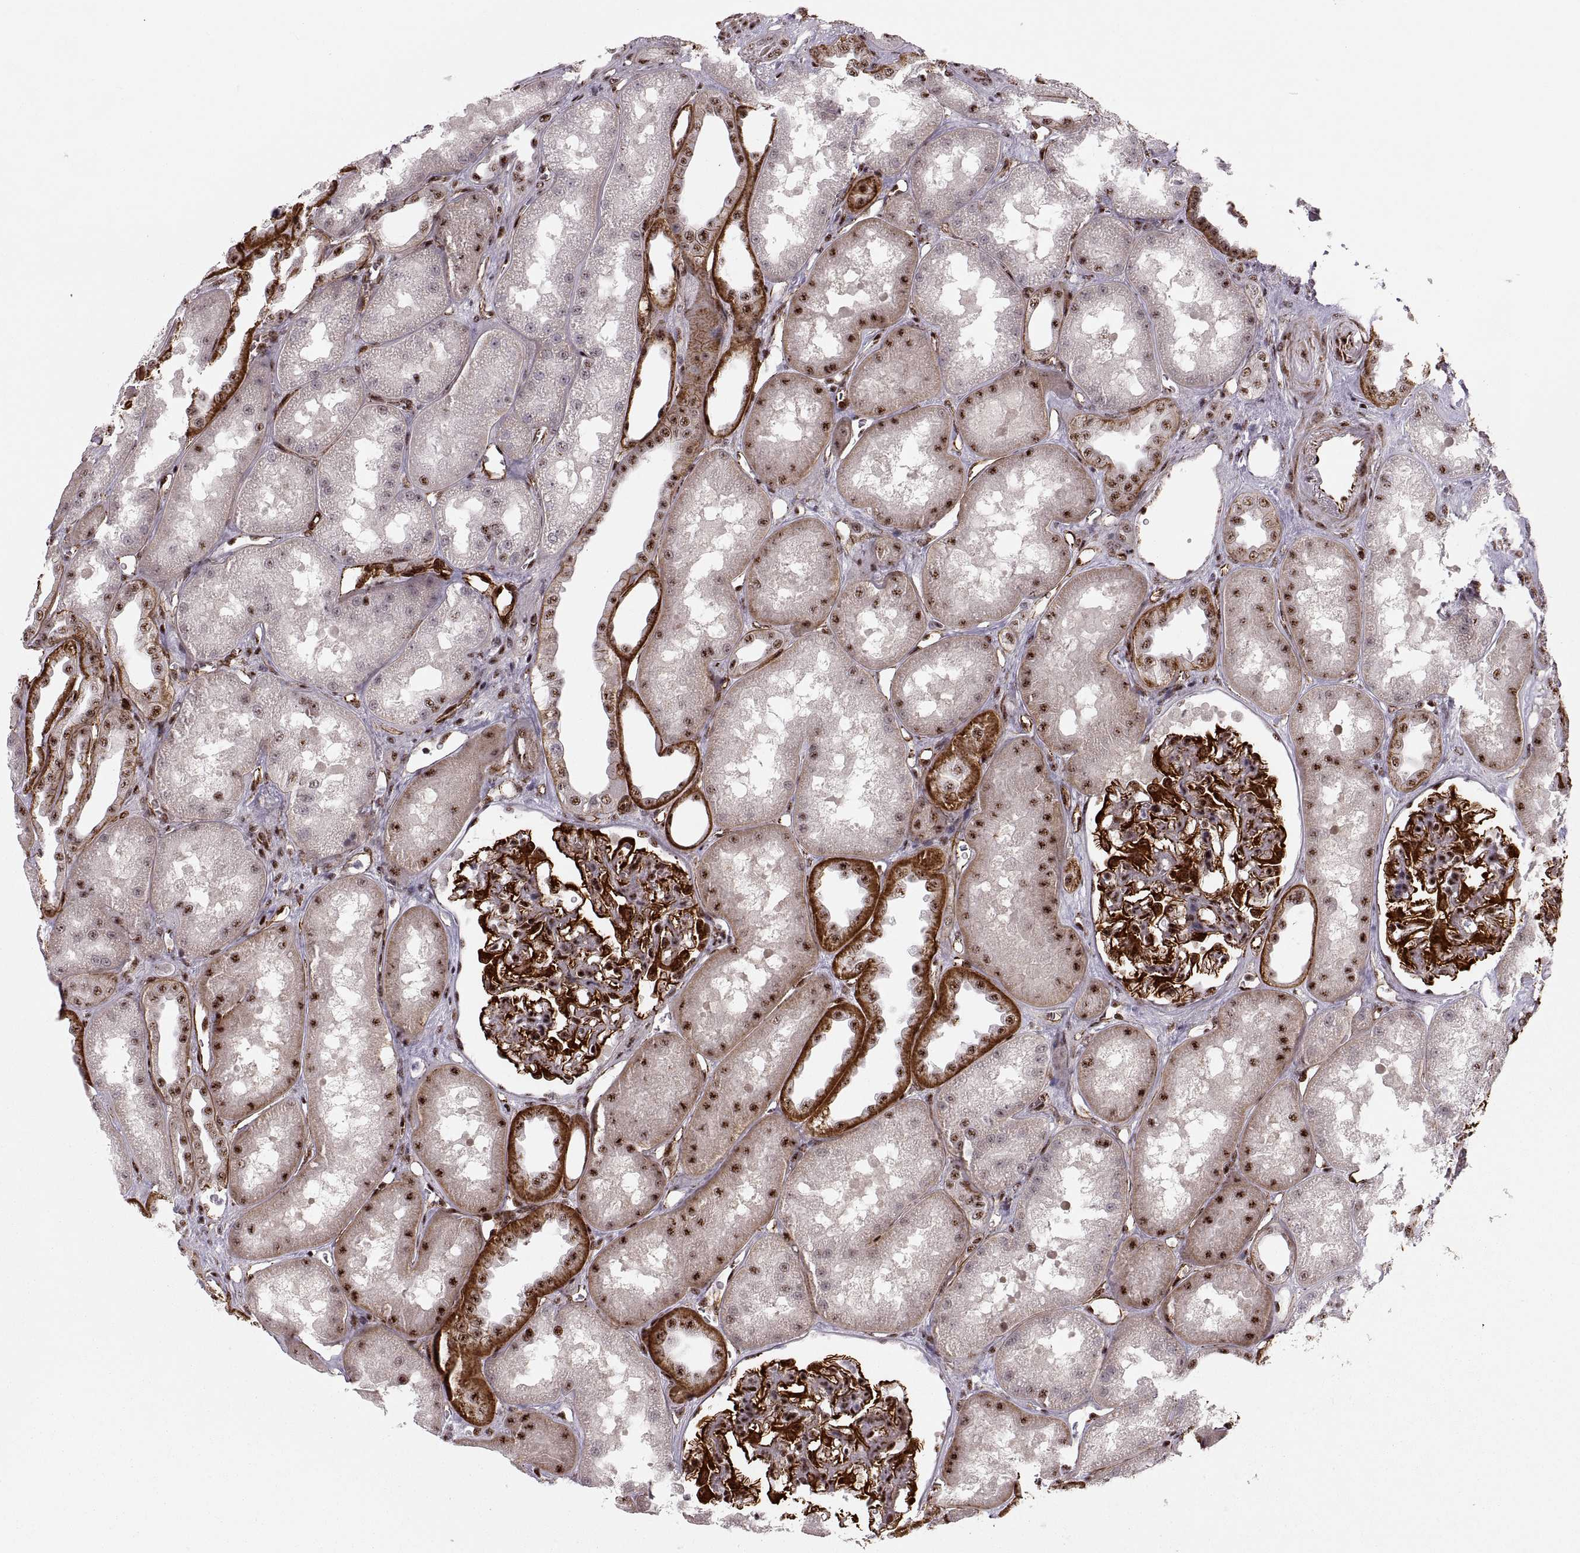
{"staining": {"intensity": "strong", "quantity": ">75%", "location": "cytoplasmic/membranous,nuclear"}, "tissue": "kidney", "cell_type": "Cells in glomeruli", "image_type": "normal", "snomed": [{"axis": "morphology", "description": "Normal tissue, NOS"}, {"axis": "topography", "description": "Kidney"}], "caption": "Immunohistochemistry image of benign kidney: kidney stained using immunohistochemistry (IHC) reveals high levels of strong protein expression localized specifically in the cytoplasmic/membranous,nuclear of cells in glomeruli, appearing as a cytoplasmic/membranous,nuclear brown color.", "gene": "ZCCHC17", "patient": {"sex": "male", "age": 61}}